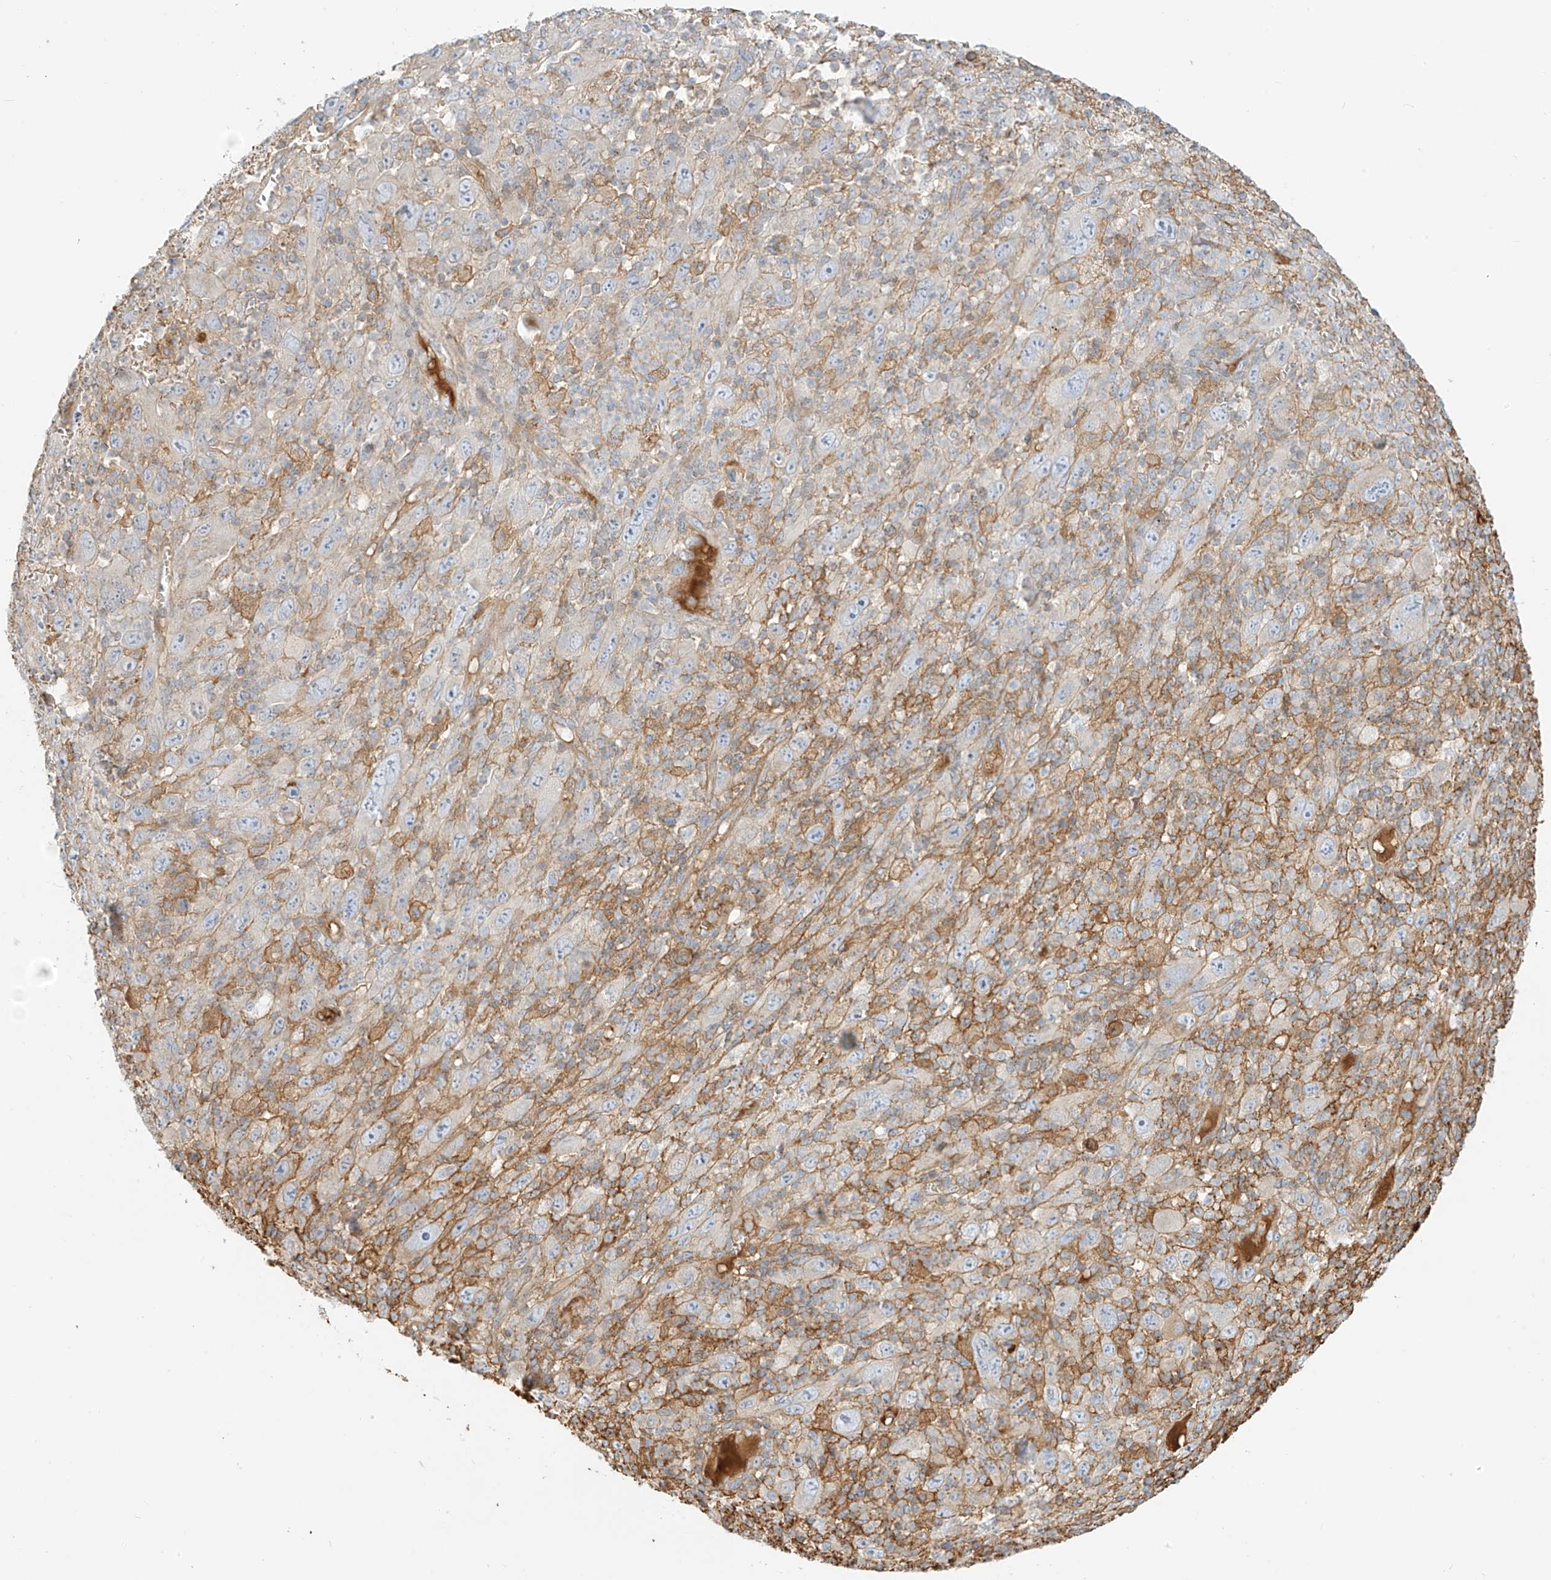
{"staining": {"intensity": "moderate", "quantity": "<25%", "location": "cytoplasmic/membranous"}, "tissue": "melanoma", "cell_type": "Tumor cells", "image_type": "cancer", "snomed": [{"axis": "morphology", "description": "Malignant melanoma, Metastatic site"}, {"axis": "topography", "description": "Skin"}], "caption": "Protein staining of malignant melanoma (metastatic site) tissue reveals moderate cytoplasmic/membranous staining in approximately <25% of tumor cells.", "gene": "OCSTAMP", "patient": {"sex": "female", "age": 56}}